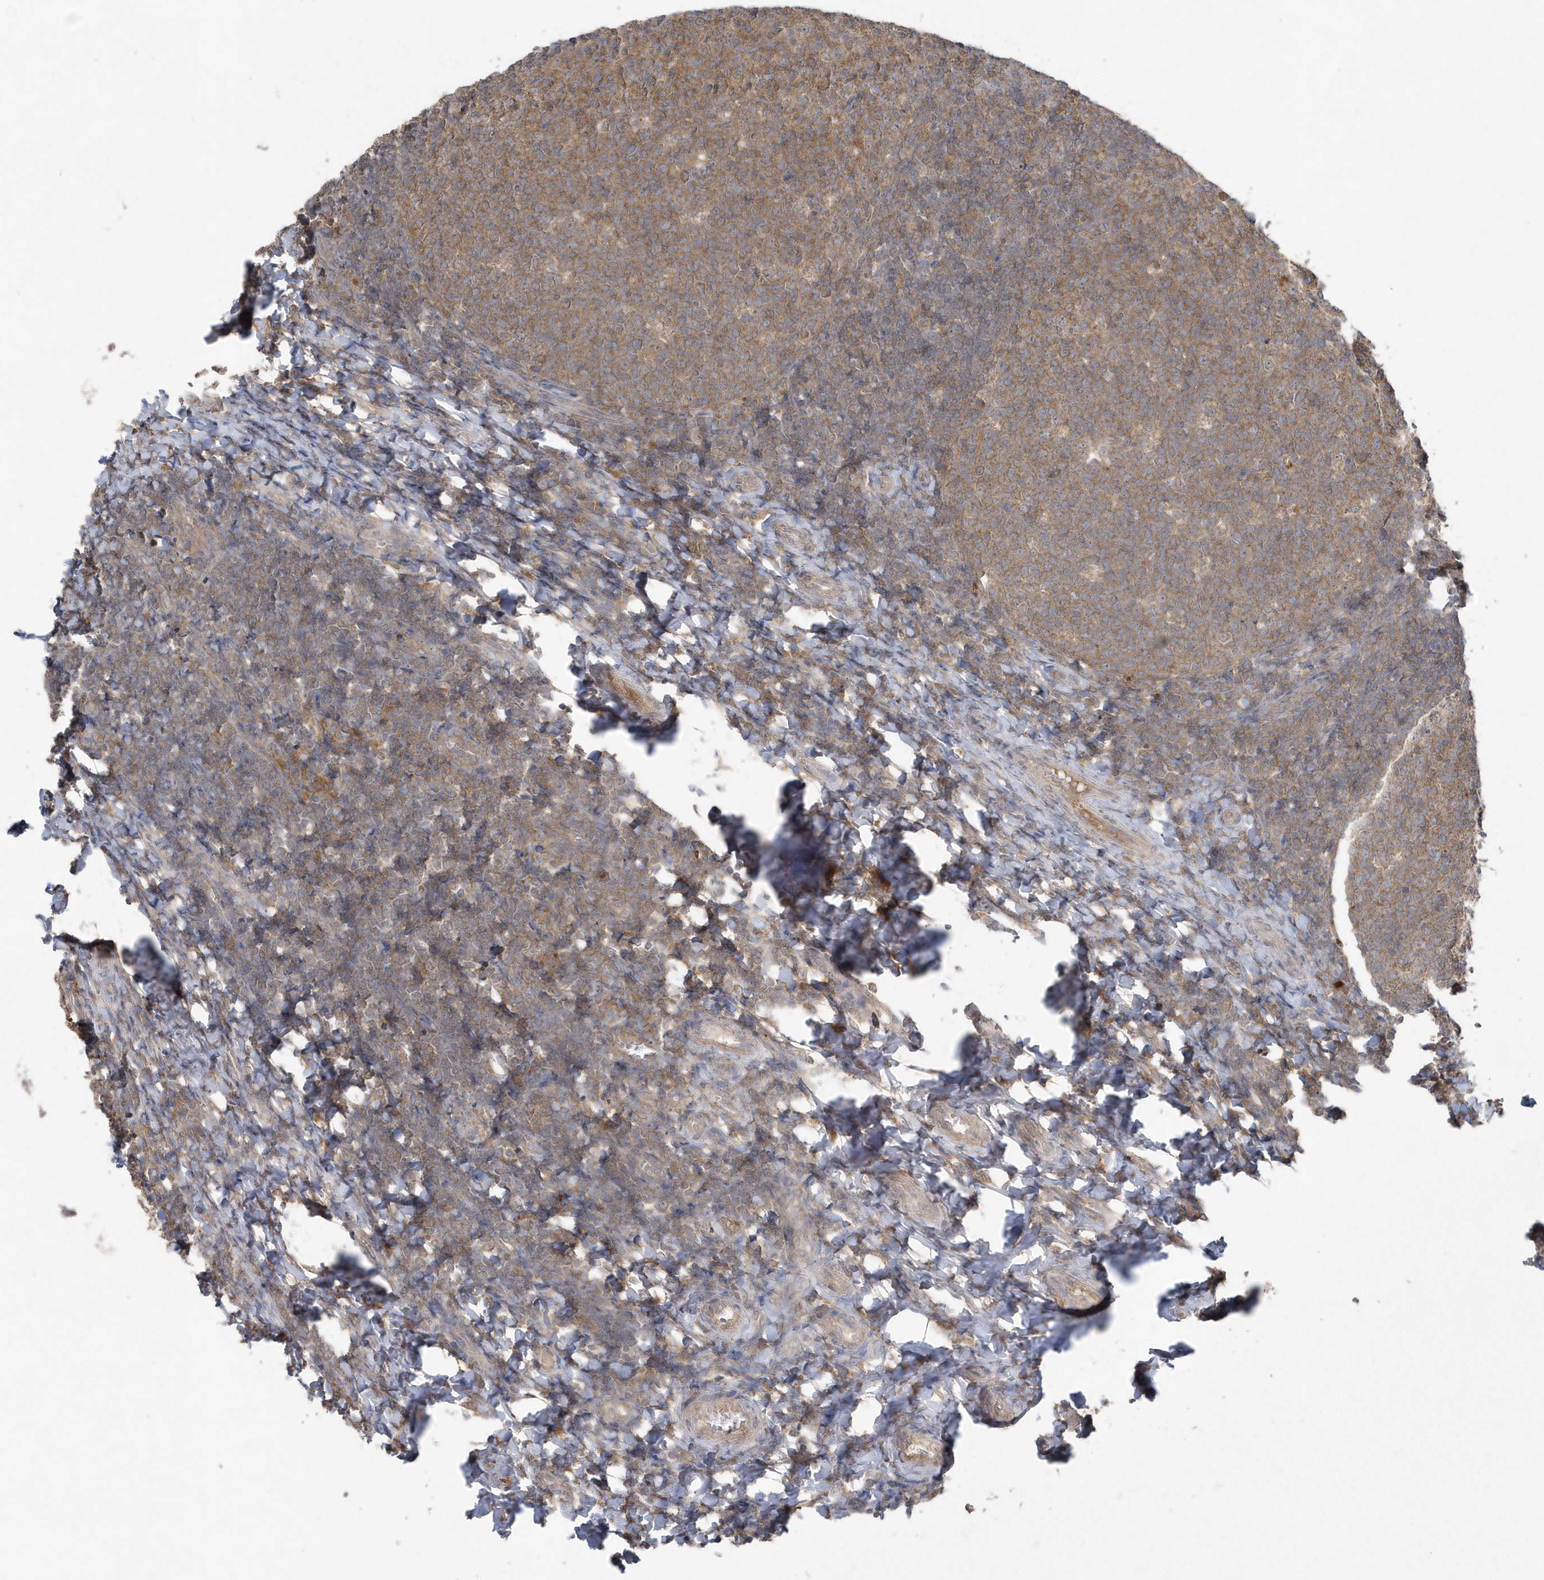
{"staining": {"intensity": "moderate", "quantity": ">75%", "location": "cytoplasmic/membranous"}, "tissue": "tonsil", "cell_type": "Germinal center cells", "image_type": "normal", "snomed": [{"axis": "morphology", "description": "Normal tissue, NOS"}, {"axis": "topography", "description": "Tonsil"}], "caption": "Protein analysis of normal tonsil exhibits moderate cytoplasmic/membranous expression in about >75% of germinal center cells.", "gene": "C1RL", "patient": {"sex": "female", "age": 19}}